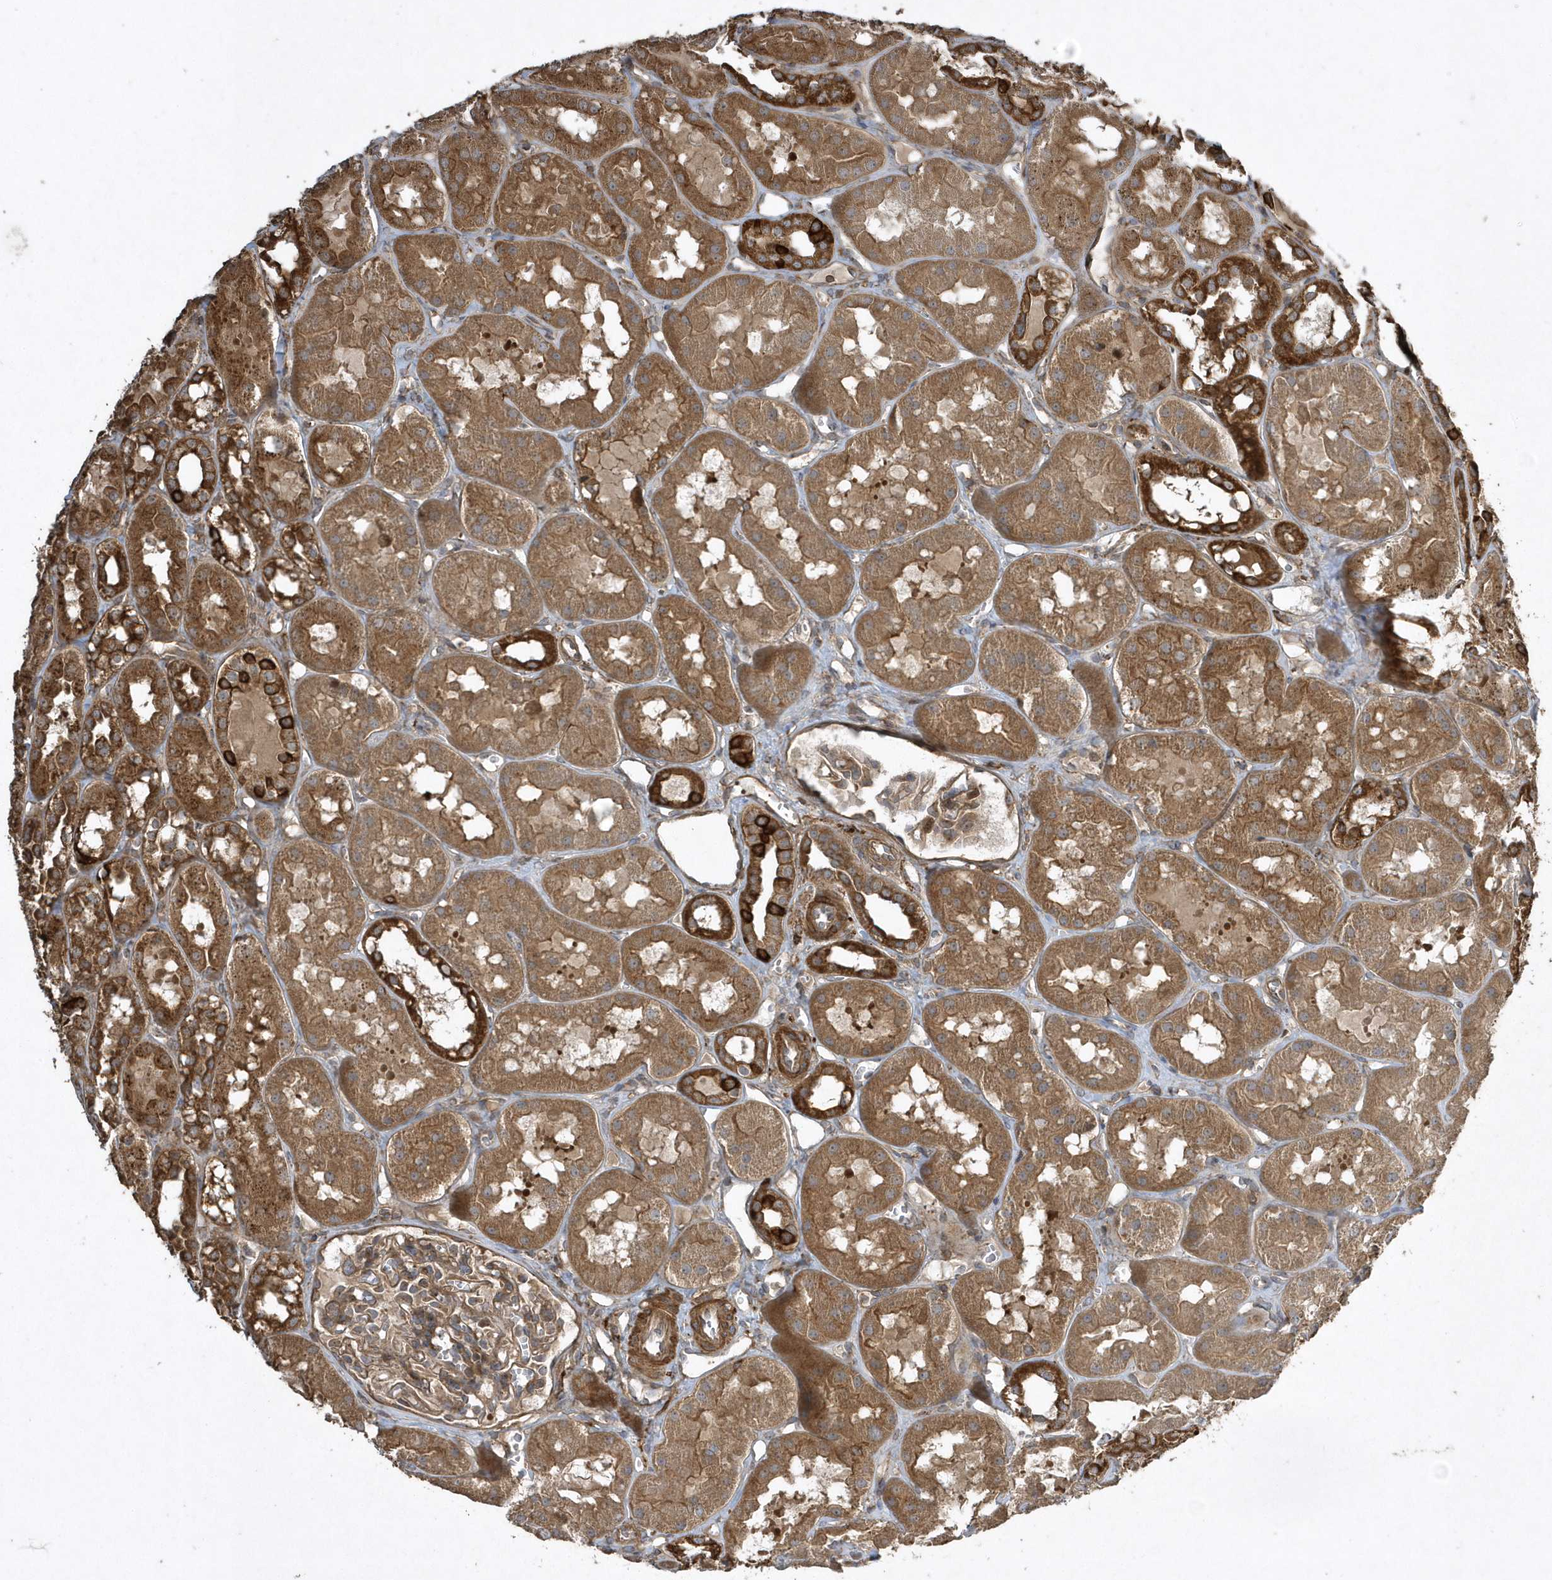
{"staining": {"intensity": "moderate", "quantity": ">75%", "location": "cytoplasmic/membranous"}, "tissue": "kidney", "cell_type": "Cells in glomeruli", "image_type": "normal", "snomed": [{"axis": "morphology", "description": "Normal tissue, NOS"}, {"axis": "topography", "description": "Kidney"}], "caption": "High-magnification brightfield microscopy of normal kidney stained with DAB (3,3'-diaminobenzidine) (brown) and counterstained with hematoxylin (blue). cells in glomeruli exhibit moderate cytoplasmic/membranous staining is appreciated in approximately>75% of cells. (Brightfield microscopy of DAB IHC at high magnification).", "gene": "SENP8", "patient": {"sex": "male", "age": 16}}